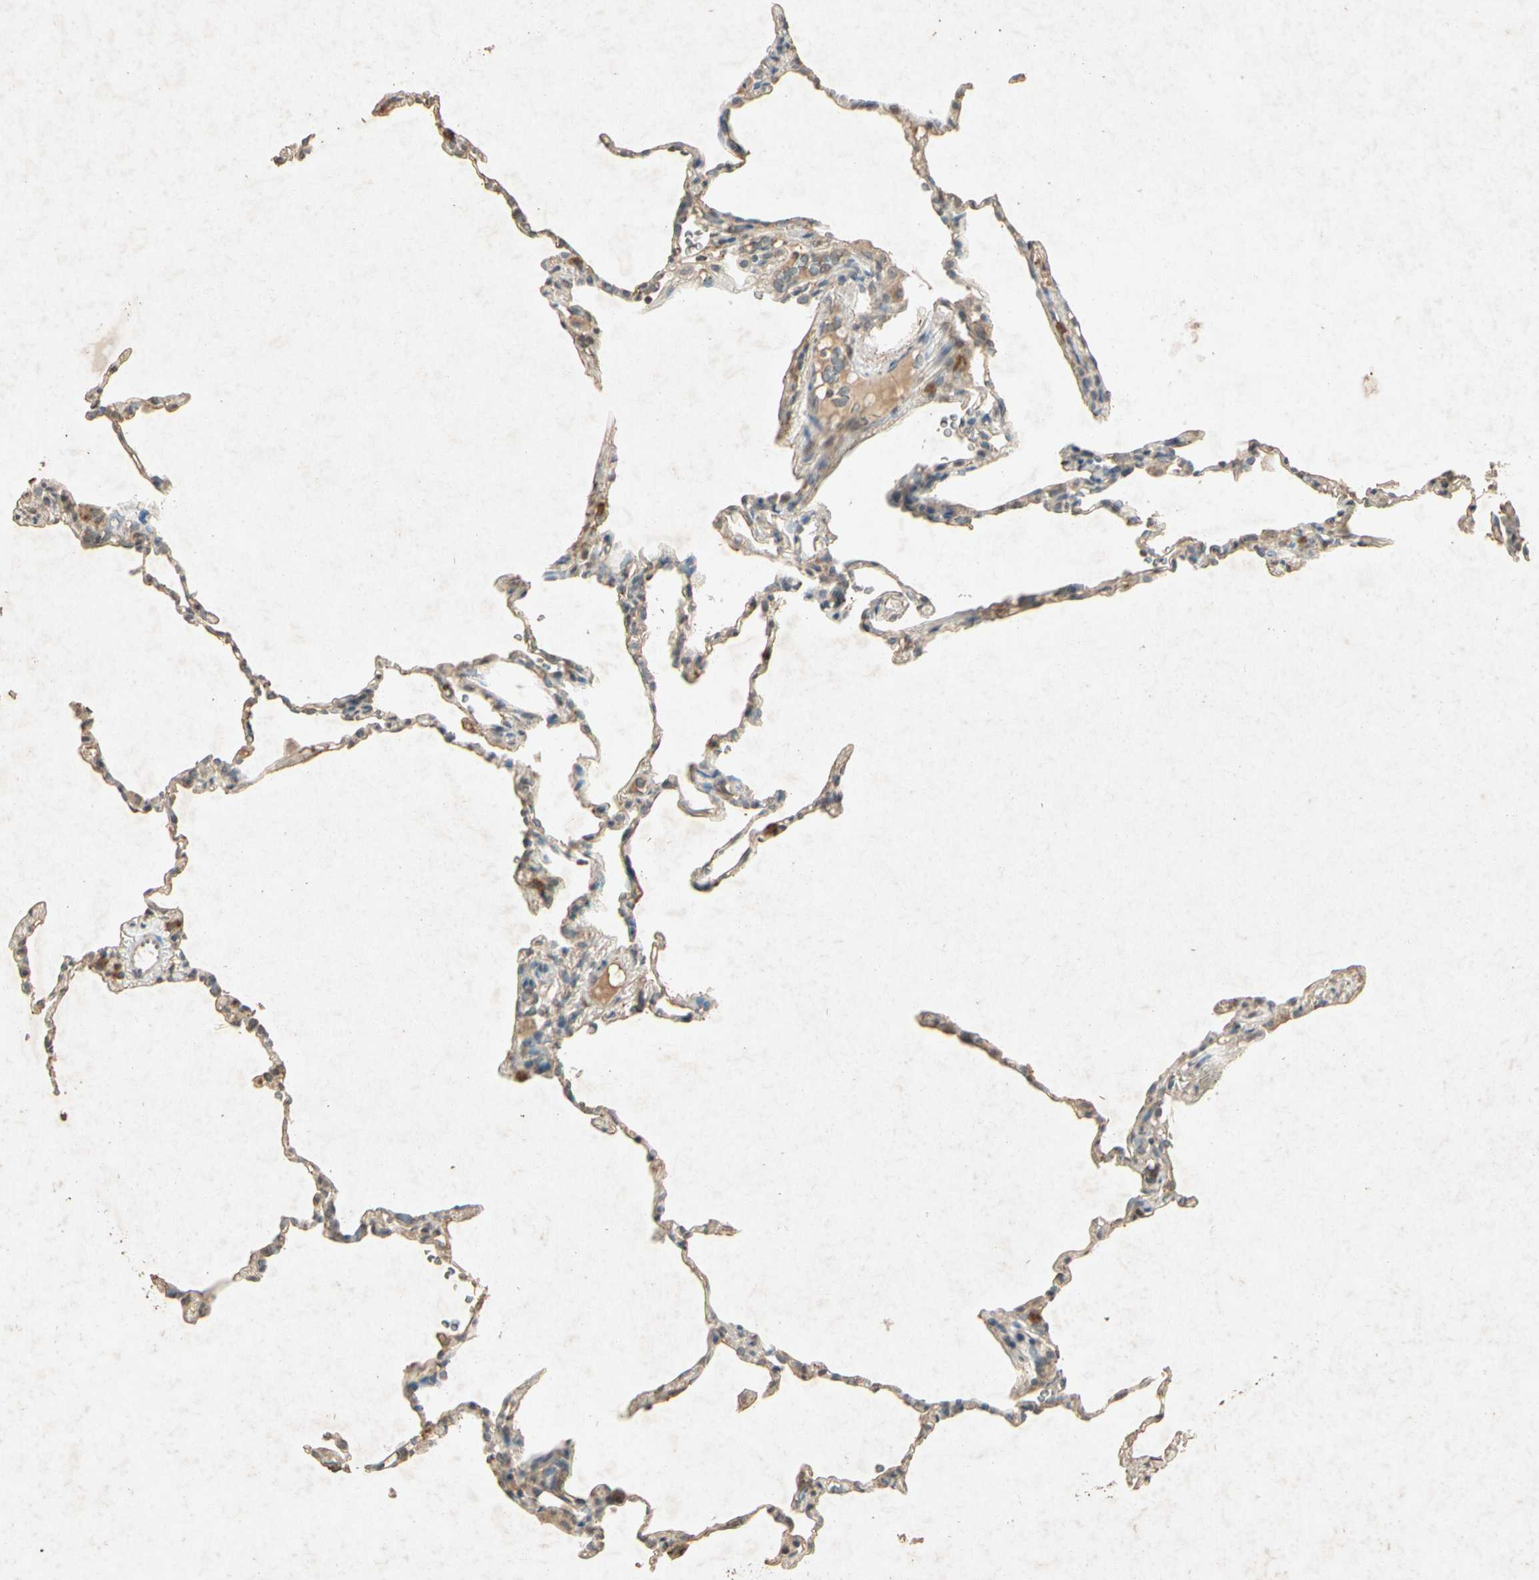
{"staining": {"intensity": "weak", "quantity": ">75%", "location": "cytoplasmic/membranous"}, "tissue": "lung", "cell_type": "Alveolar cells", "image_type": "normal", "snomed": [{"axis": "morphology", "description": "Normal tissue, NOS"}, {"axis": "topography", "description": "Lung"}], "caption": "Protein staining of unremarkable lung shows weak cytoplasmic/membranous positivity in approximately >75% of alveolar cells.", "gene": "MSRB1", "patient": {"sex": "male", "age": 59}}